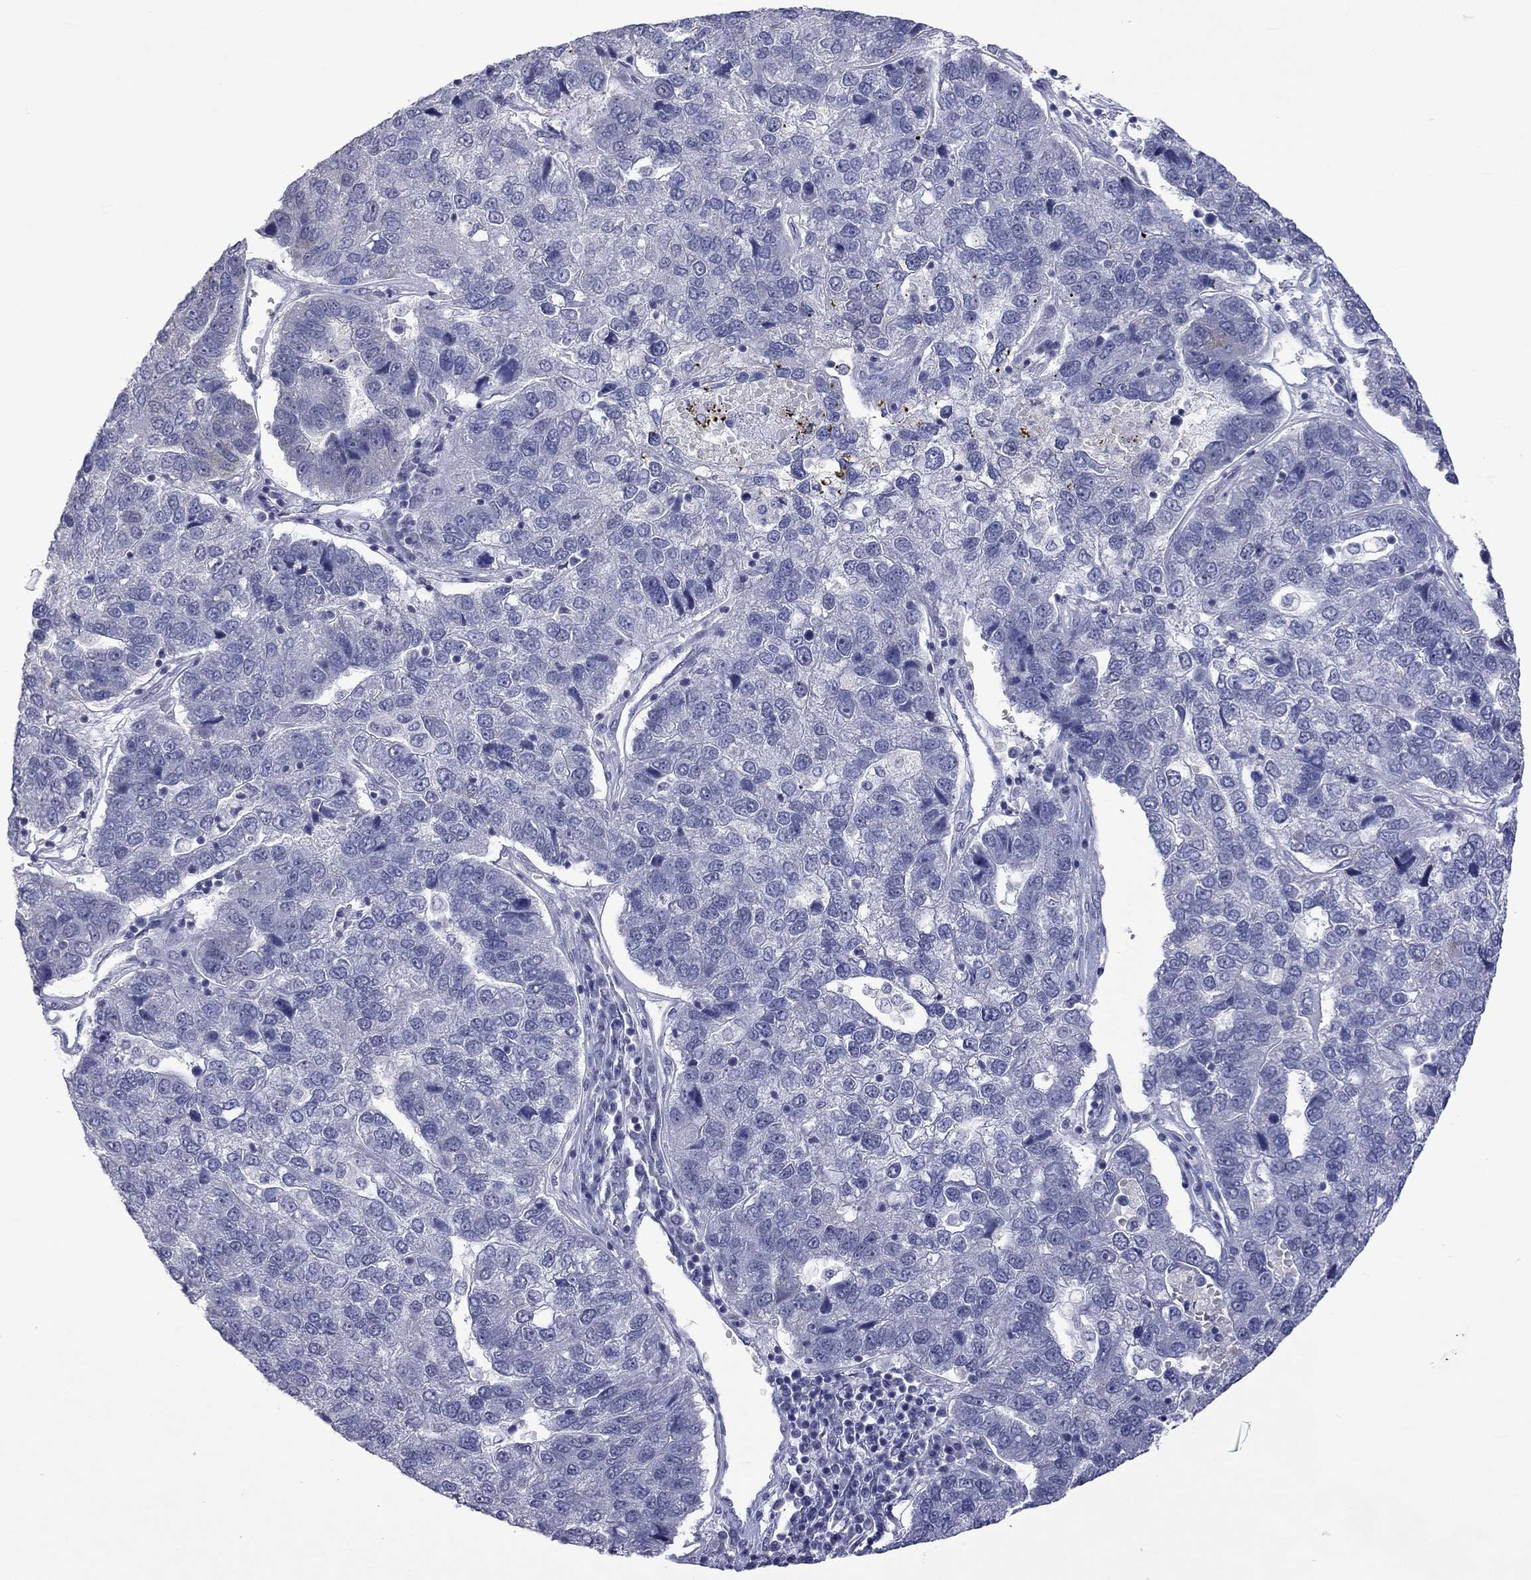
{"staining": {"intensity": "negative", "quantity": "none", "location": "none"}, "tissue": "pancreatic cancer", "cell_type": "Tumor cells", "image_type": "cancer", "snomed": [{"axis": "morphology", "description": "Adenocarcinoma, NOS"}, {"axis": "topography", "description": "Pancreas"}], "caption": "A micrograph of pancreatic cancer stained for a protein reveals no brown staining in tumor cells.", "gene": "TMEM143", "patient": {"sex": "female", "age": 61}}